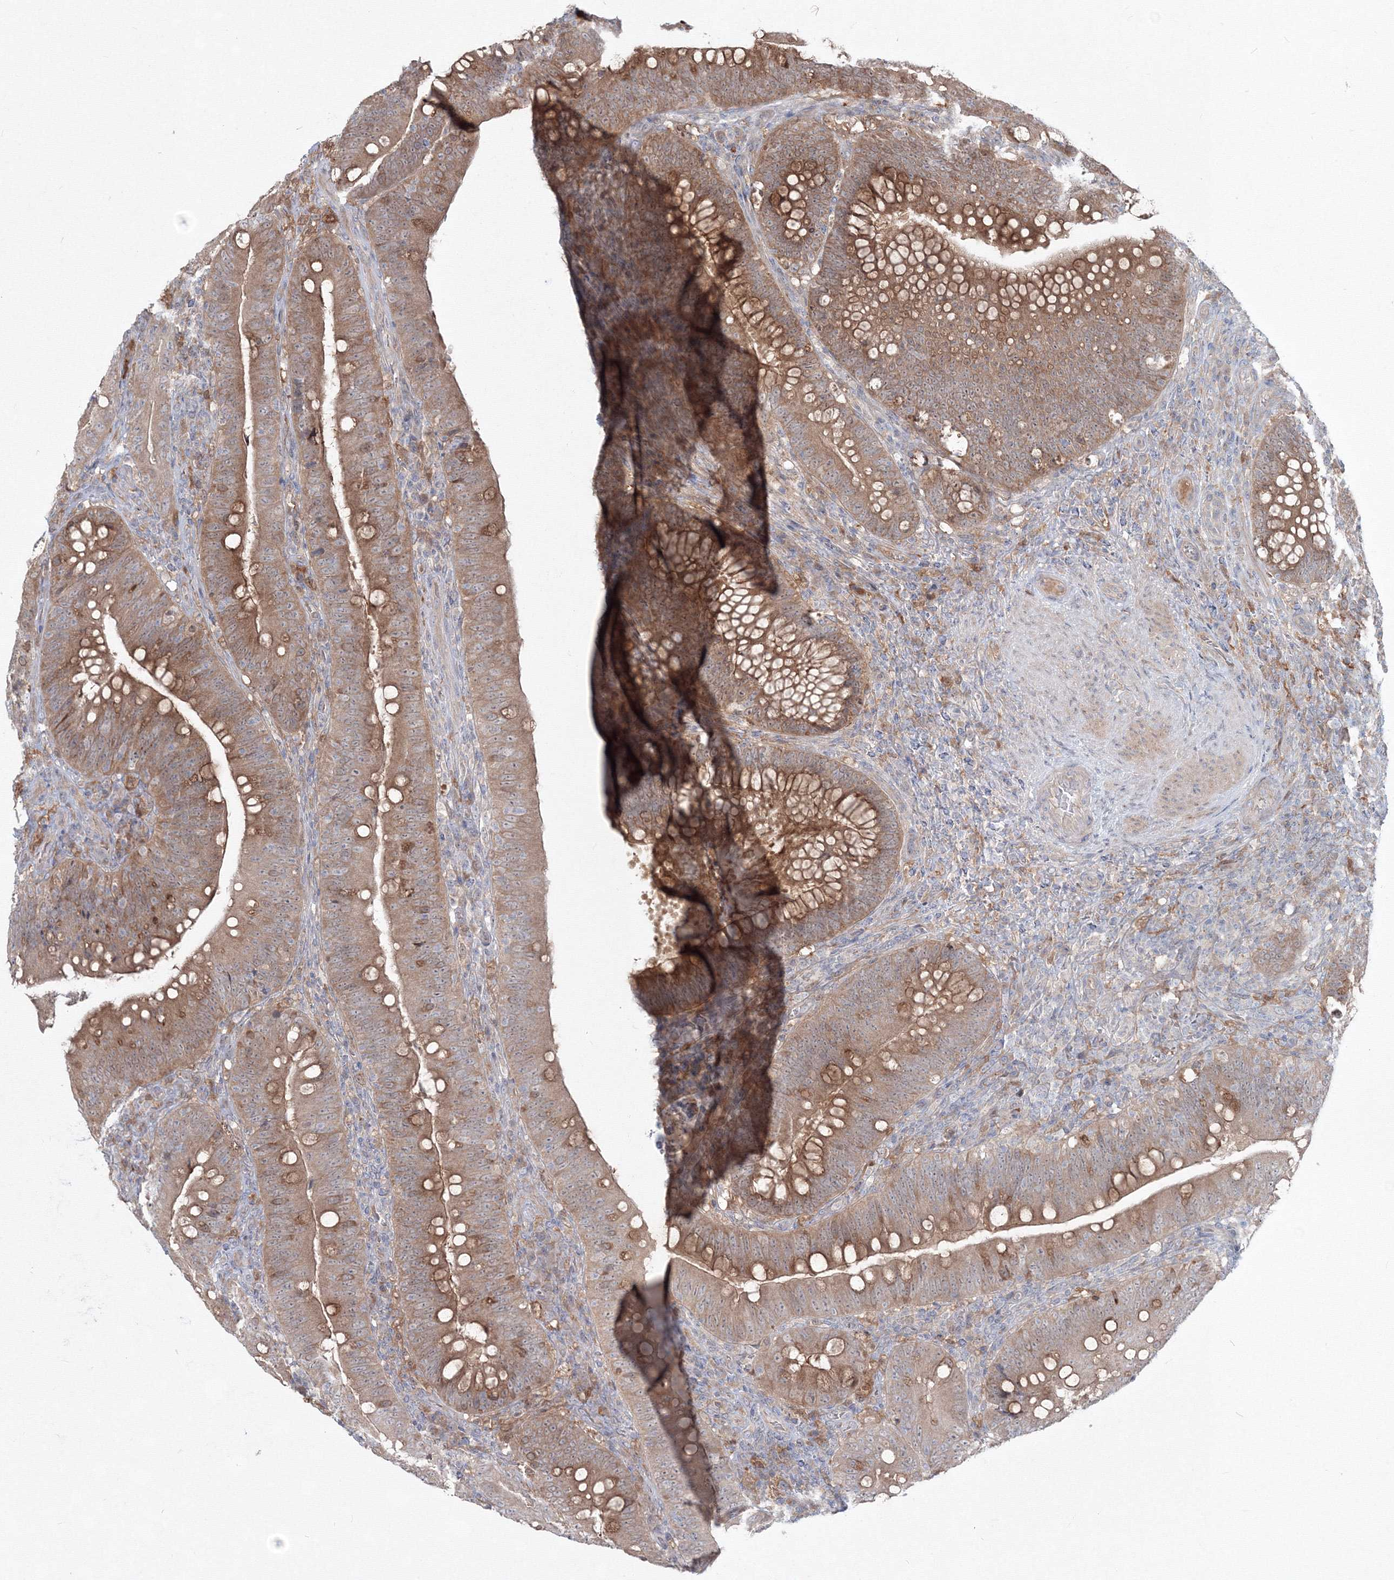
{"staining": {"intensity": "moderate", "quantity": ">75%", "location": "cytoplasmic/membranous"}, "tissue": "colorectal cancer", "cell_type": "Tumor cells", "image_type": "cancer", "snomed": [{"axis": "morphology", "description": "Normal tissue, NOS"}, {"axis": "topography", "description": "Colon"}], "caption": "Immunohistochemical staining of human colorectal cancer displays medium levels of moderate cytoplasmic/membranous expression in about >75% of tumor cells.", "gene": "MKRN2", "patient": {"sex": "female", "age": 82}}